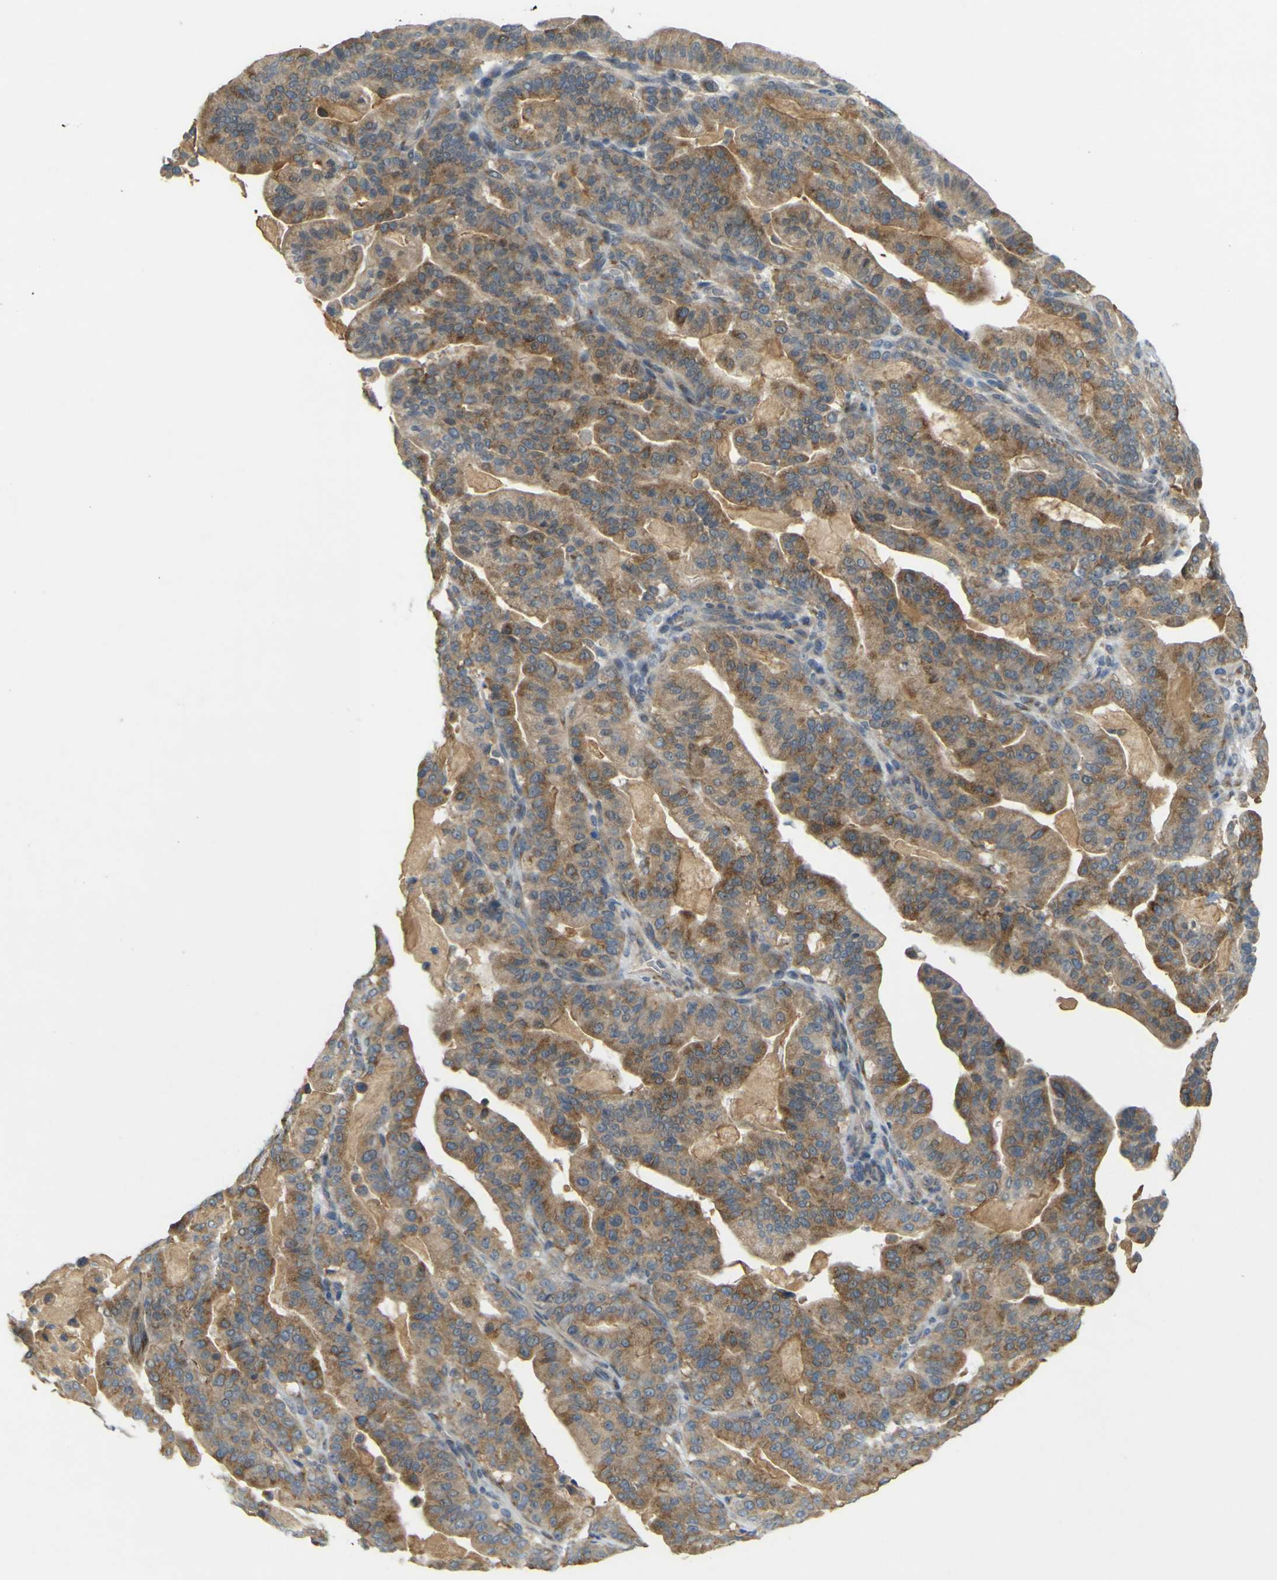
{"staining": {"intensity": "moderate", "quantity": ">75%", "location": "cytoplasmic/membranous"}, "tissue": "pancreatic cancer", "cell_type": "Tumor cells", "image_type": "cancer", "snomed": [{"axis": "morphology", "description": "Adenocarcinoma, NOS"}, {"axis": "topography", "description": "Pancreas"}], "caption": "This is a histology image of immunohistochemistry (IHC) staining of pancreatic cancer (adenocarcinoma), which shows moderate staining in the cytoplasmic/membranous of tumor cells.", "gene": "IGF2R", "patient": {"sex": "male", "age": 63}}